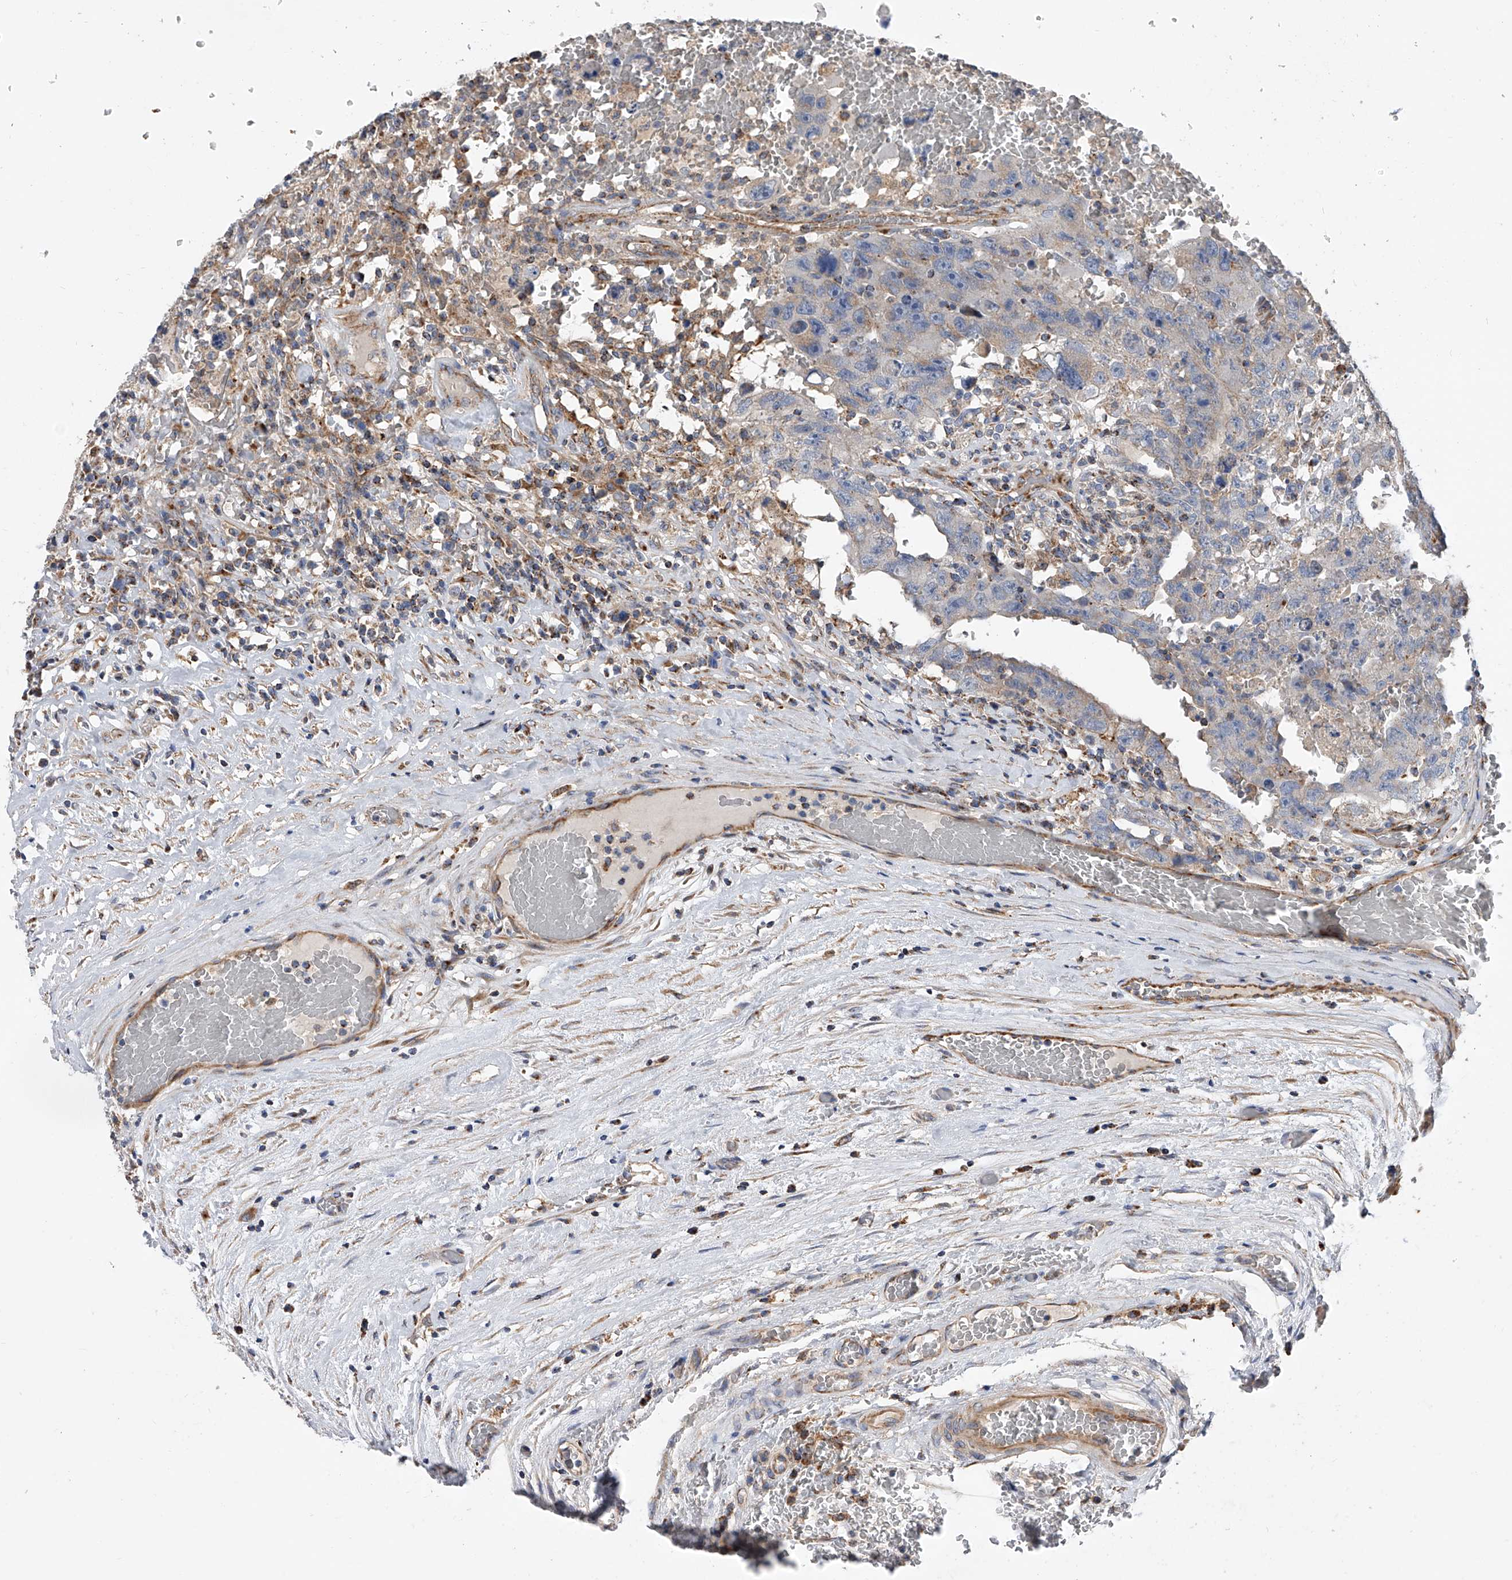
{"staining": {"intensity": "negative", "quantity": "none", "location": "none"}, "tissue": "testis cancer", "cell_type": "Tumor cells", "image_type": "cancer", "snomed": [{"axis": "morphology", "description": "Carcinoma, Embryonal, NOS"}, {"axis": "topography", "description": "Testis"}], "caption": "Tumor cells show no significant positivity in testis cancer (embryonal carcinoma).", "gene": "PDSS2", "patient": {"sex": "male", "age": 26}}